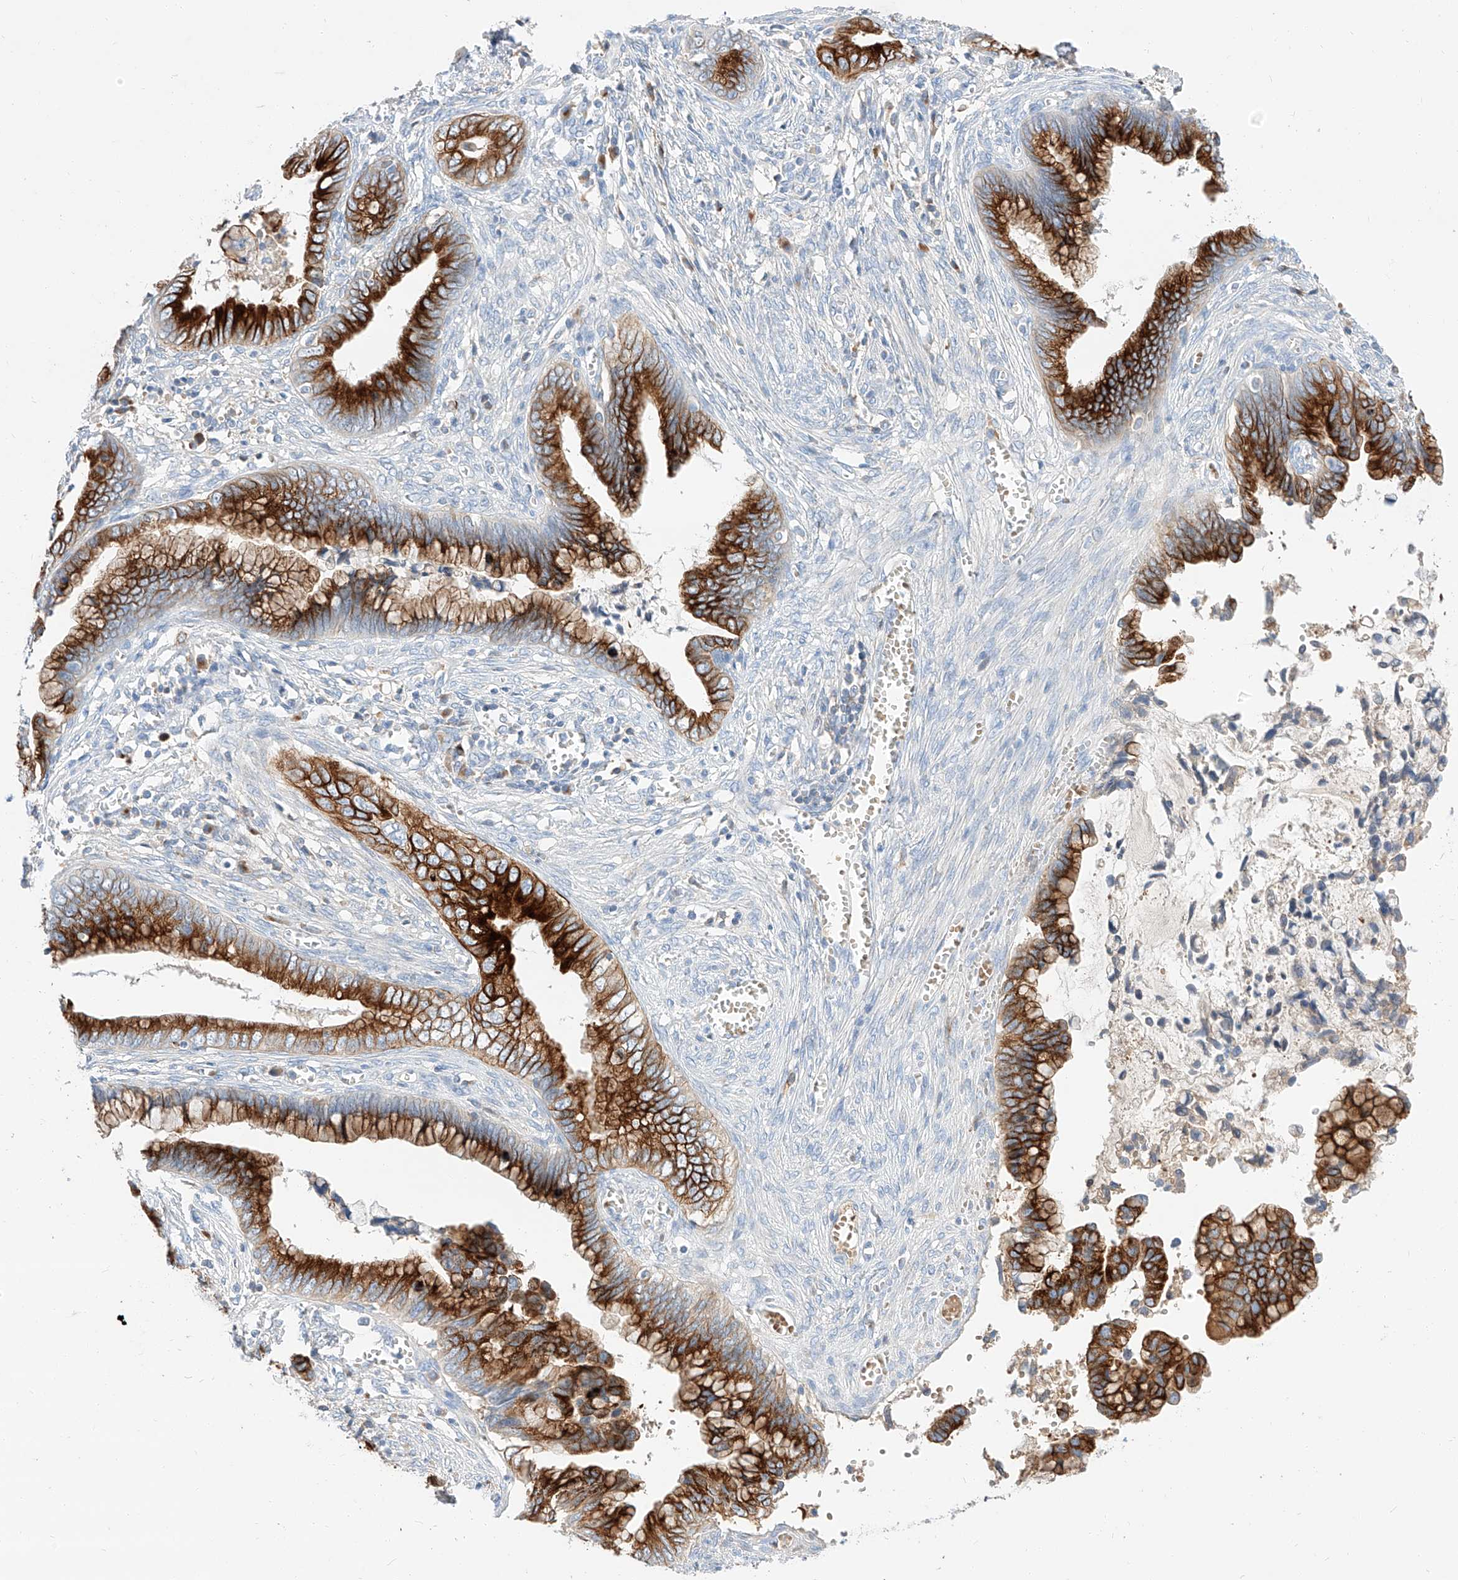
{"staining": {"intensity": "strong", "quantity": ">75%", "location": "cytoplasmic/membranous"}, "tissue": "cervical cancer", "cell_type": "Tumor cells", "image_type": "cancer", "snomed": [{"axis": "morphology", "description": "Adenocarcinoma, NOS"}, {"axis": "topography", "description": "Cervix"}], "caption": "This is an image of immunohistochemistry staining of cervical cancer (adenocarcinoma), which shows strong positivity in the cytoplasmic/membranous of tumor cells.", "gene": "MAP7", "patient": {"sex": "female", "age": 44}}